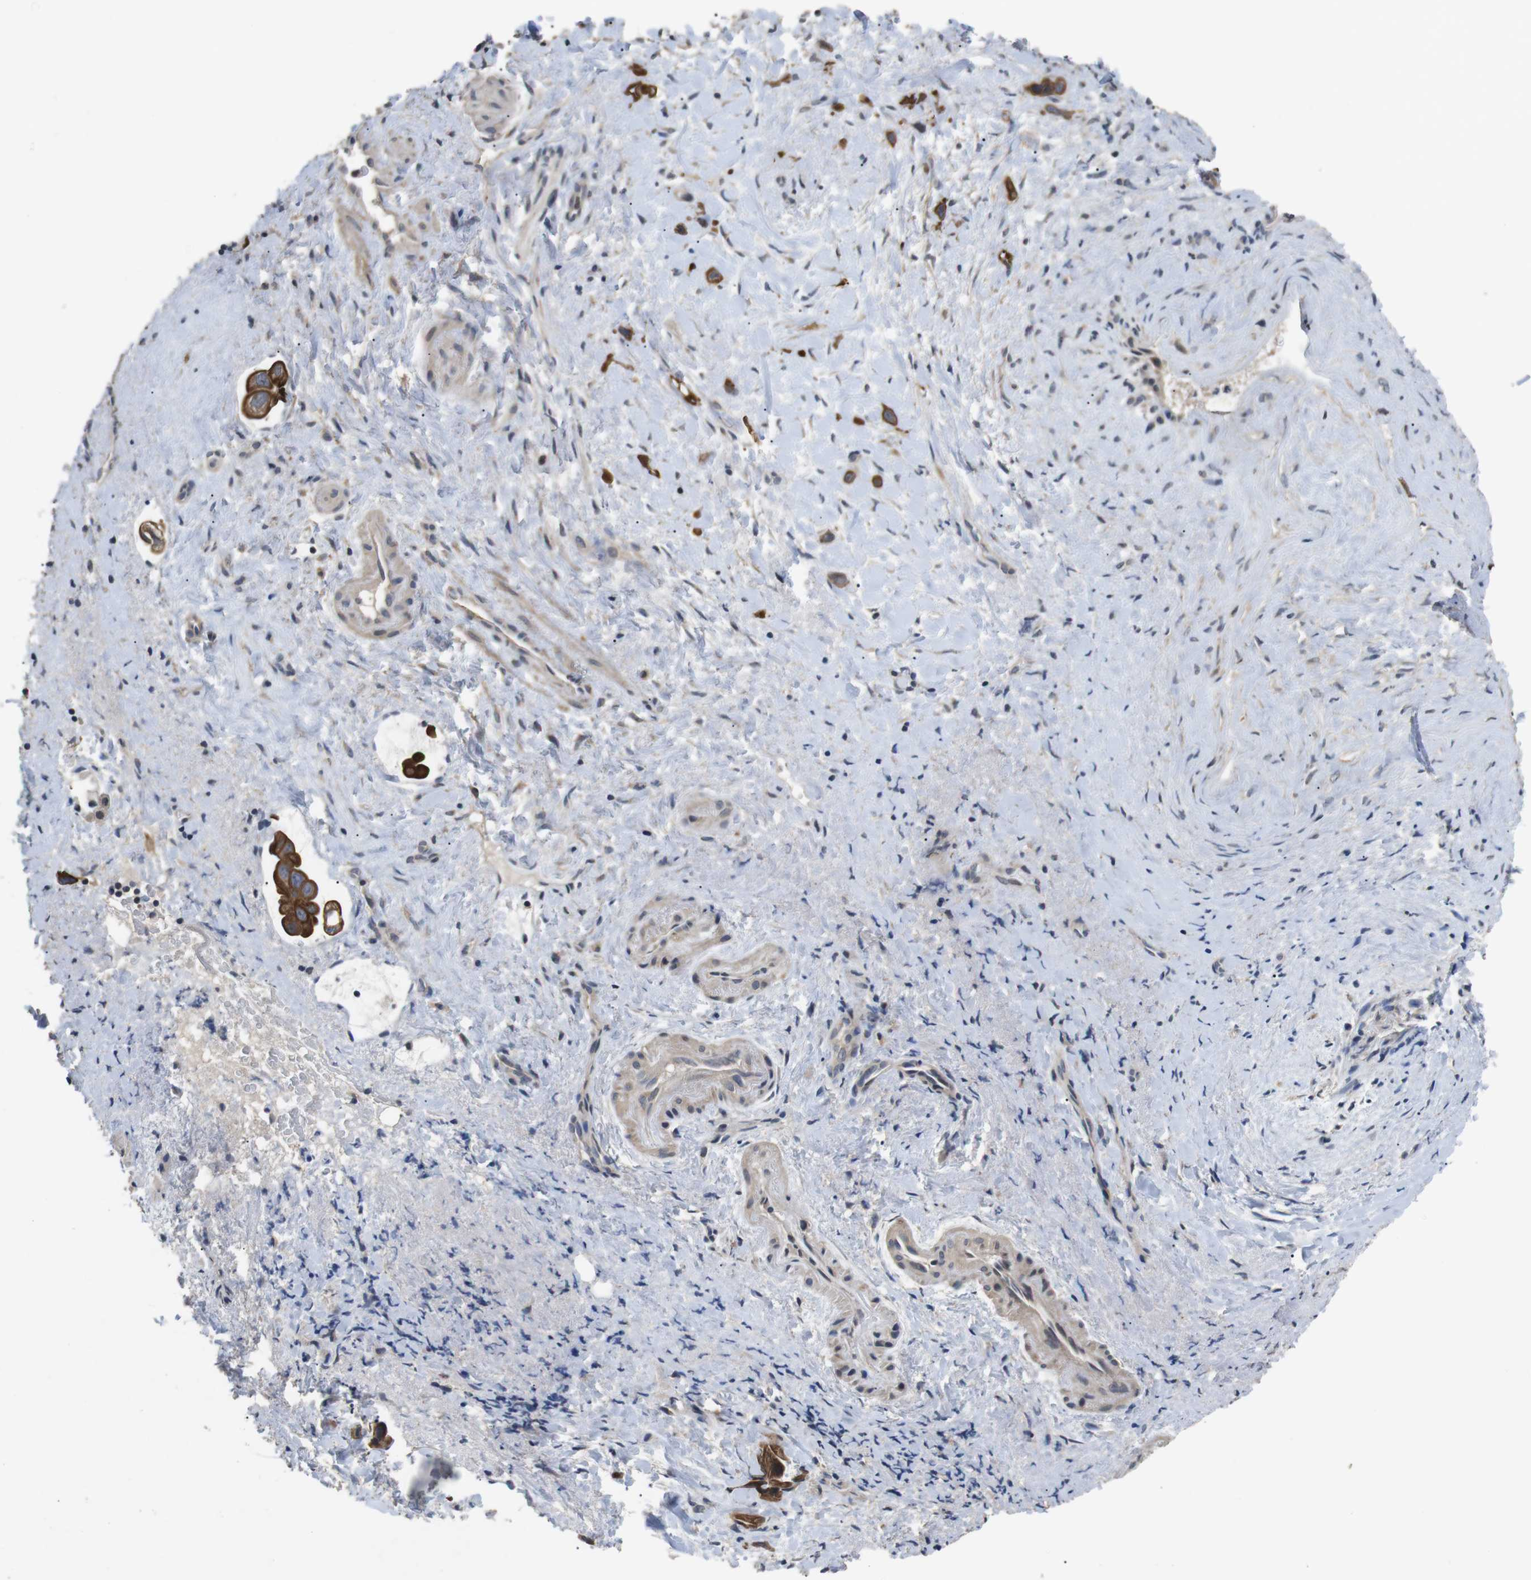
{"staining": {"intensity": "strong", "quantity": ">75%", "location": "cytoplasmic/membranous"}, "tissue": "liver cancer", "cell_type": "Tumor cells", "image_type": "cancer", "snomed": [{"axis": "morphology", "description": "Cholangiocarcinoma"}, {"axis": "topography", "description": "Liver"}], "caption": "This is a histology image of immunohistochemistry staining of cholangiocarcinoma (liver), which shows strong expression in the cytoplasmic/membranous of tumor cells.", "gene": "ADGRL3", "patient": {"sex": "female", "age": 65}}